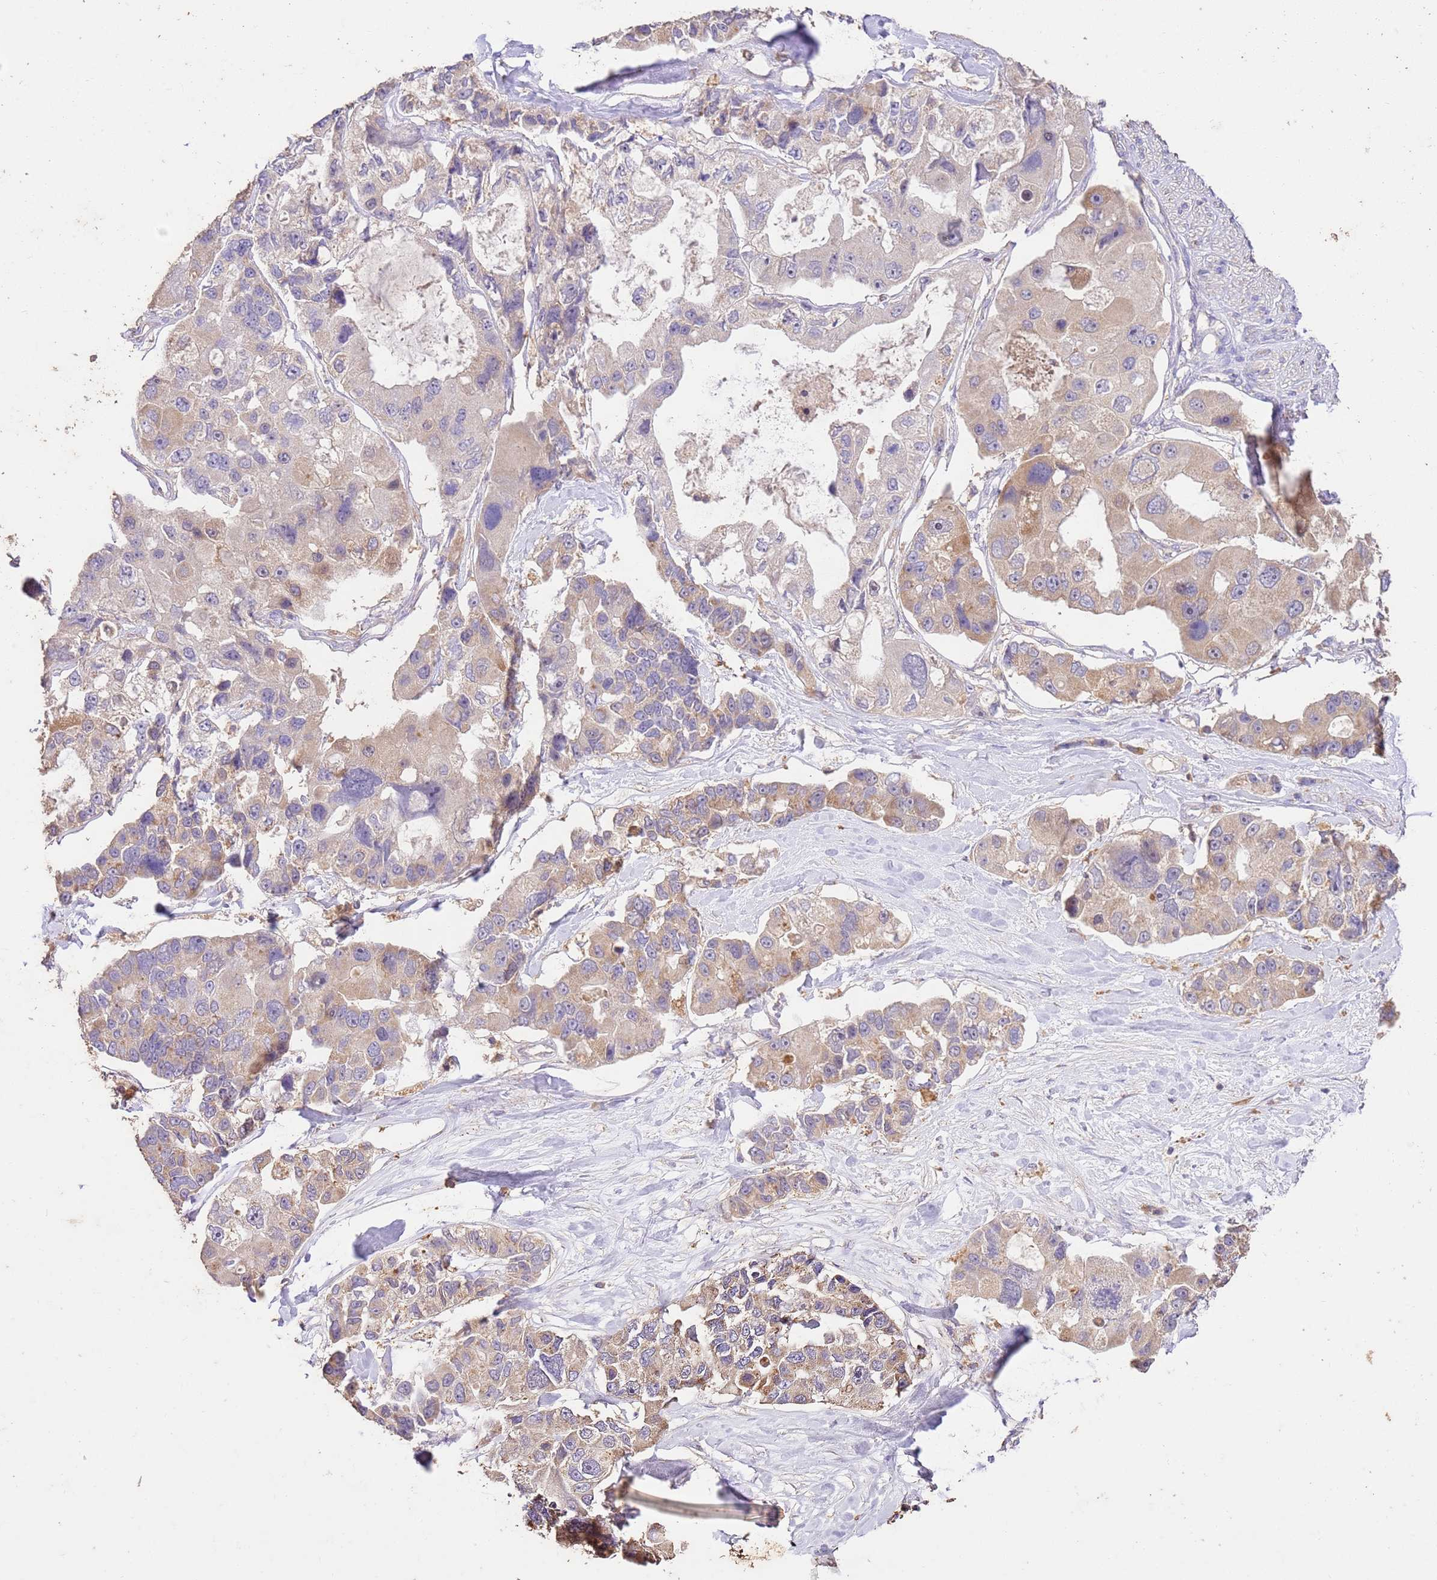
{"staining": {"intensity": "weak", "quantity": "25%-75%", "location": "cytoplasmic/membranous"}, "tissue": "lung cancer", "cell_type": "Tumor cells", "image_type": "cancer", "snomed": [{"axis": "morphology", "description": "Adenocarcinoma, NOS"}, {"axis": "topography", "description": "Lung"}], "caption": "A photomicrograph showing weak cytoplasmic/membranous expression in approximately 25%-75% of tumor cells in lung cancer (adenocarcinoma), as visualized by brown immunohistochemical staining.", "gene": "LRRC28", "patient": {"sex": "female", "age": 54}}